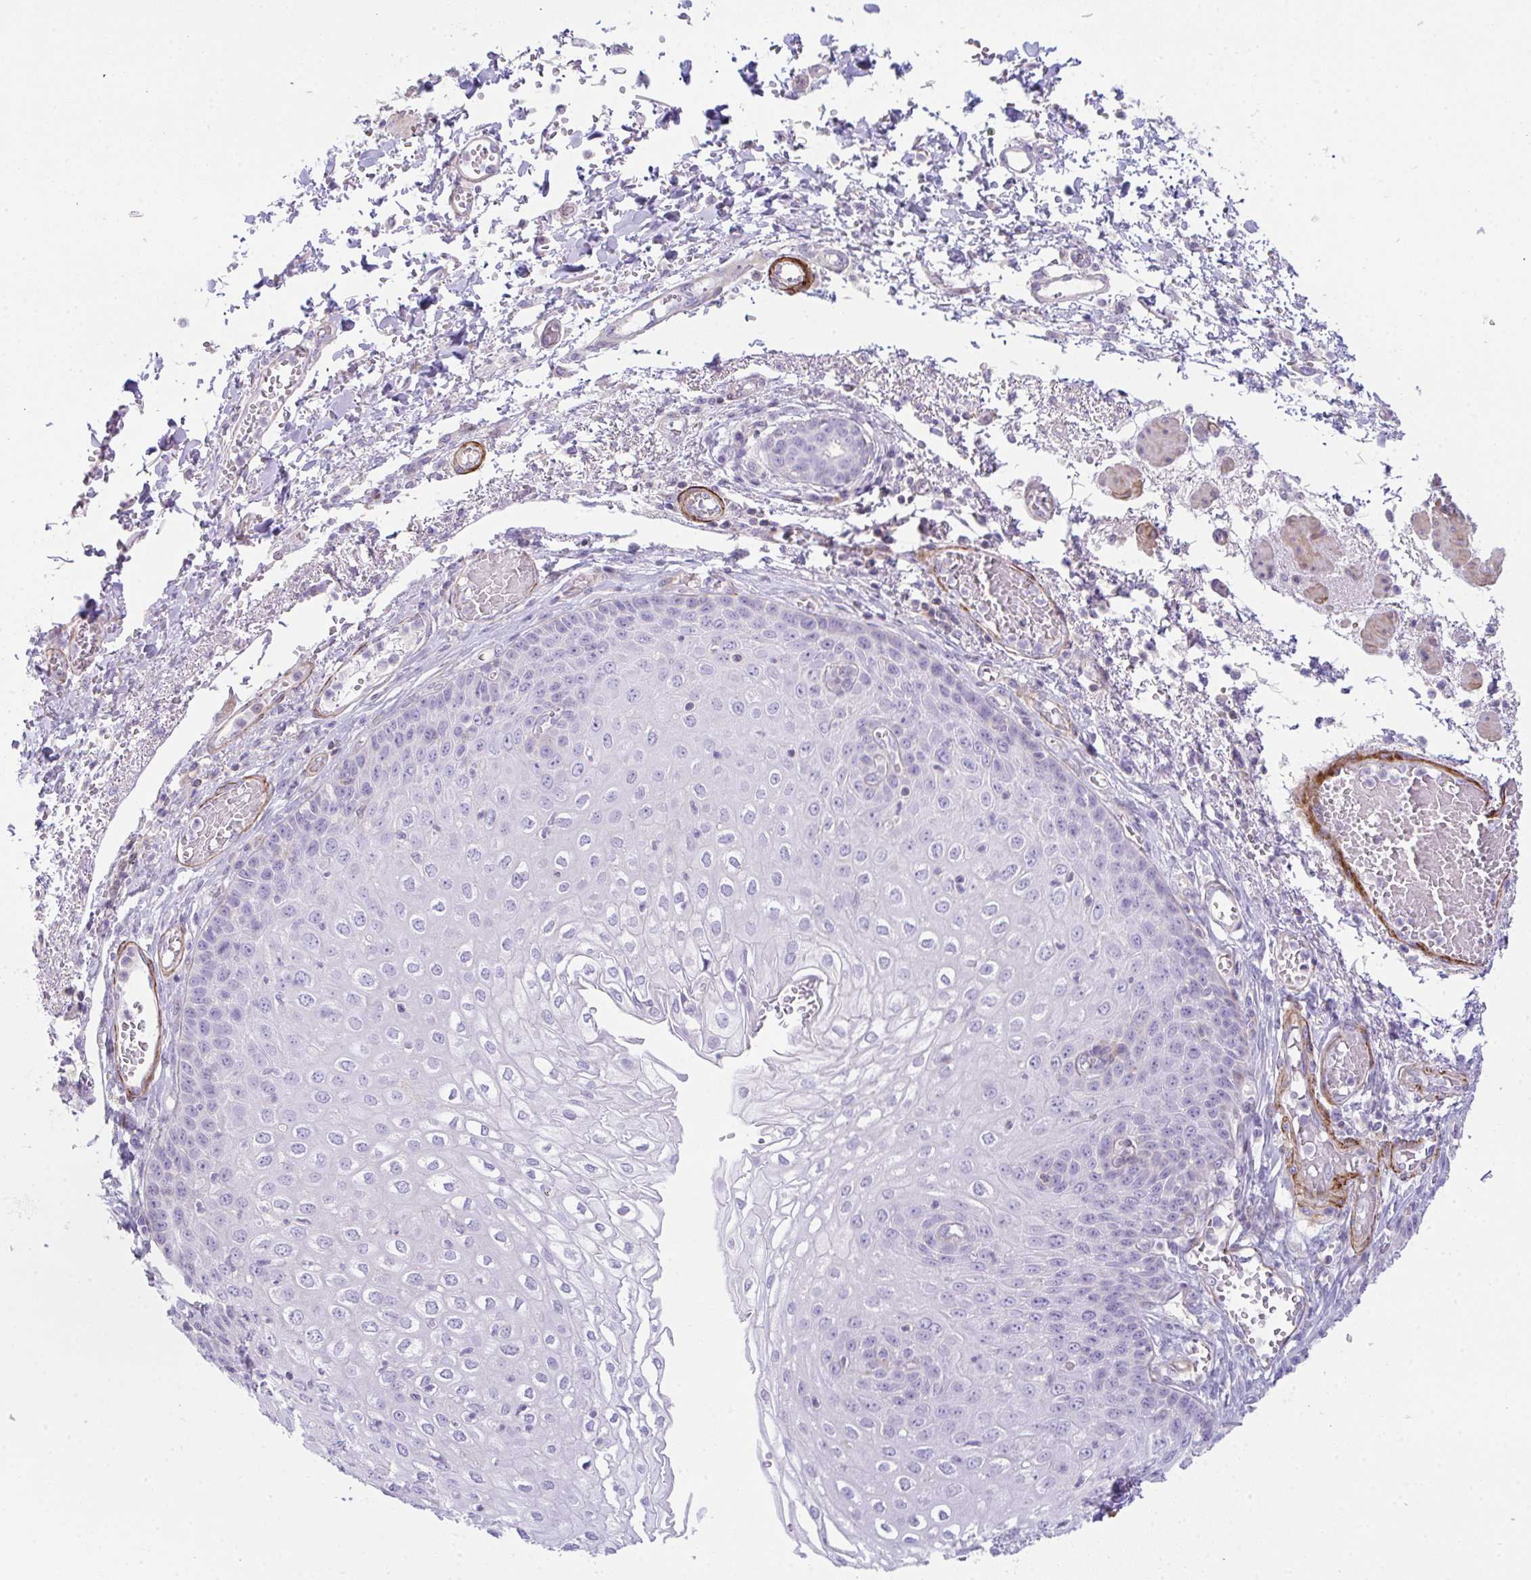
{"staining": {"intensity": "weak", "quantity": "<25%", "location": "cytoplasmic/membranous"}, "tissue": "esophagus", "cell_type": "Squamous epithelial cells", "image_type": "normal", "snomed": [{"axis": "morphology", "description": "Normal tissue, NOS"}, {"axis": "morphology", "description": "Adenocarcinoma, NOS"}, {"axis": "topography", "description": "Esophagus"}], "caption": "High magnification brightfield microscopy of benign esophagus stained with DAB (brown) and counterstained with hematoxylin (blue): squamous epithelial cells show no significant positivity. (Brightfield microscopy of DAB immunohistochemistry (IHC) at high magnification).", "gene": "CDRT15", "patient": {"sex": "male", "age": 81}}